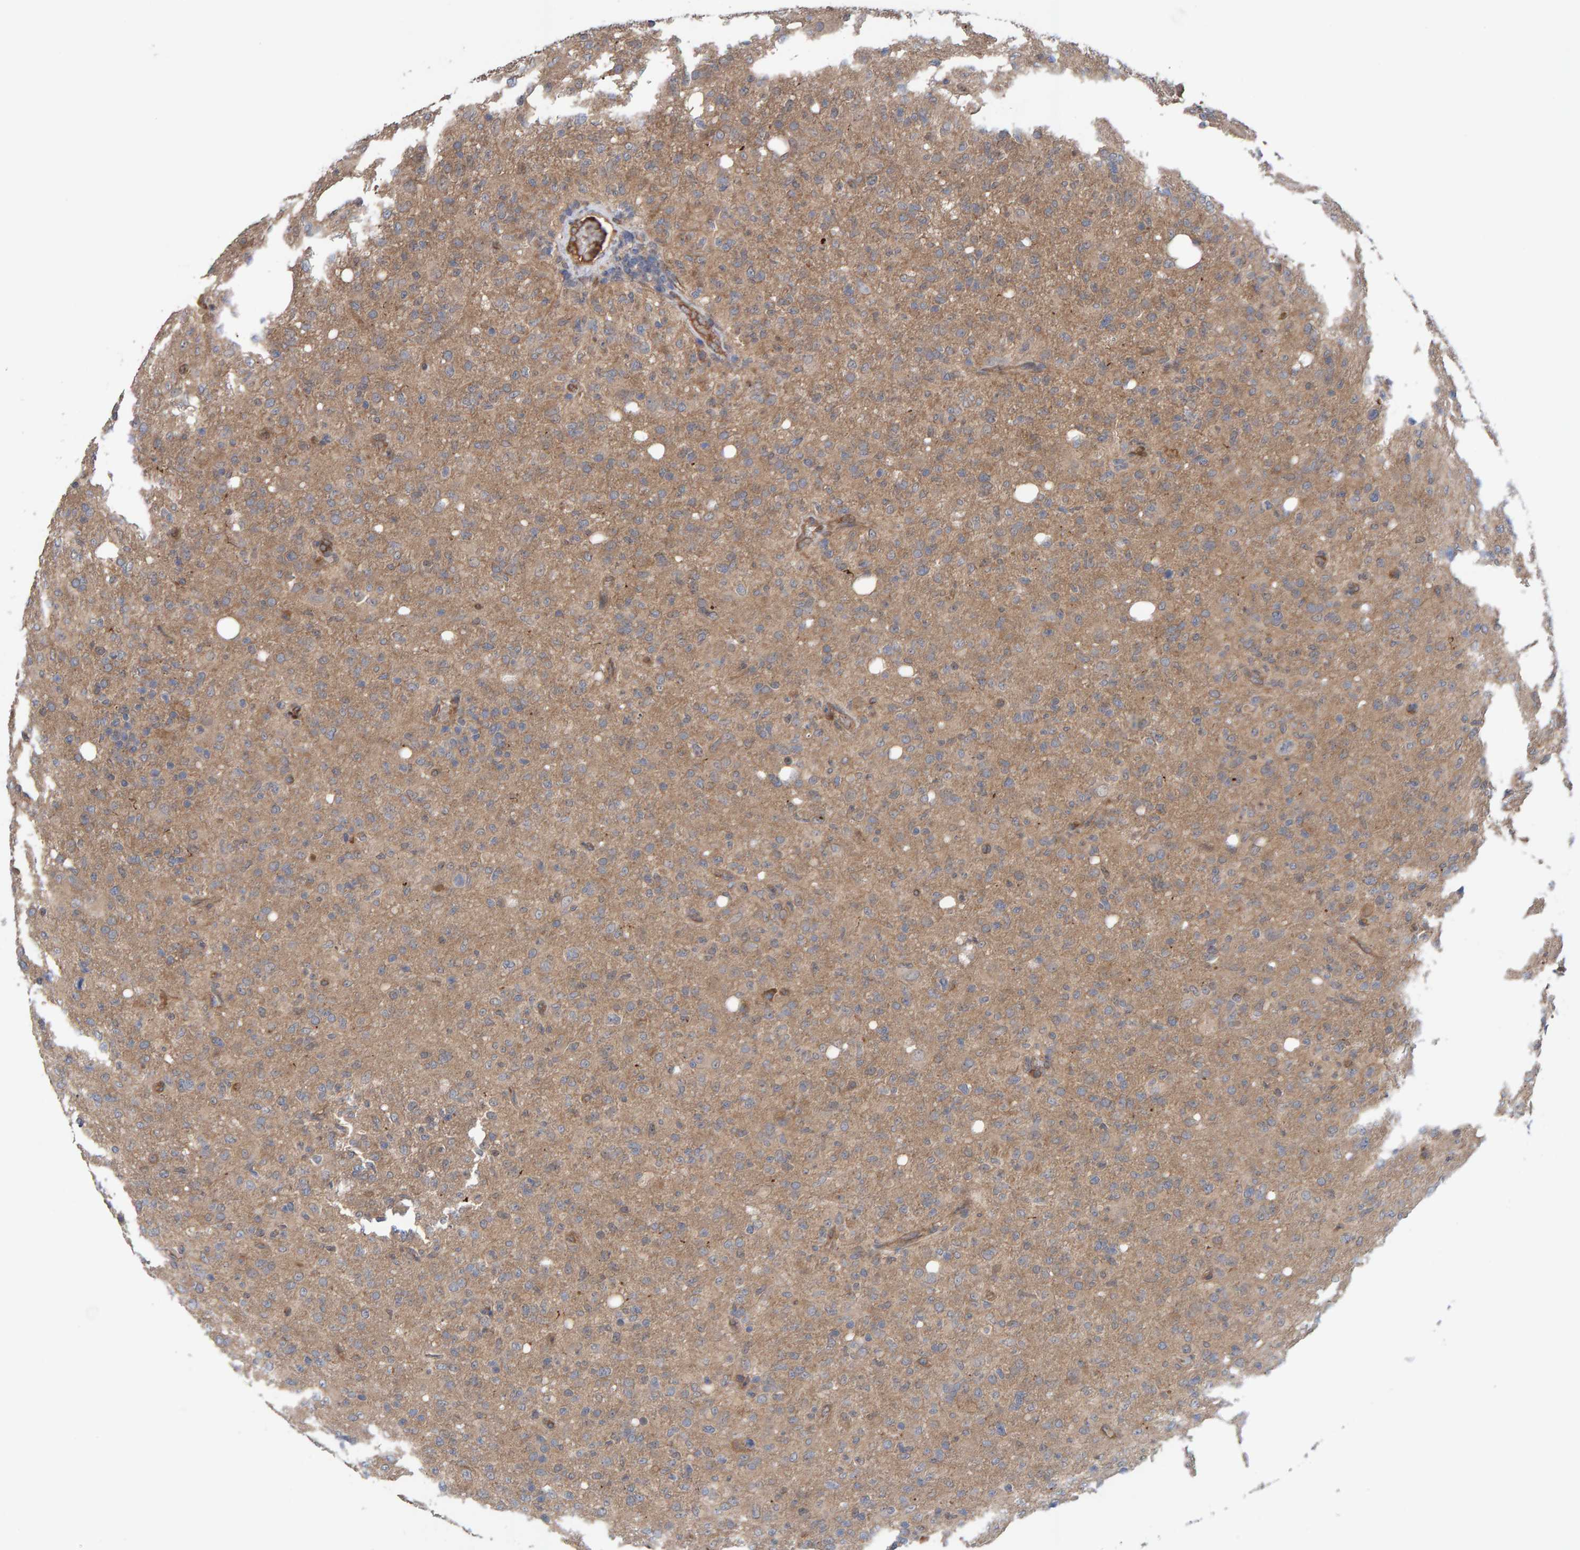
{"staining": {"intensity": "weak", "quantity": ">75%", "location": "cytoplasmic/membranous"}, "tissue": "glioma", "cell_type": "Tumor cells", "image_type": "cancer", "snomed": [{"axis": "morphology", "description": "Glioma, malignant, High grade"}, {"axis": "topography", "description": "Brain"}], "caption": "Approximately >75% of tumor cells in glioma exhibit weak cytoplasmic/membranous protein expression as visualized by brown immunohistochemical staining.", "gene": "LRSAM1", "patient": {"sex": "female", "age": 57}}